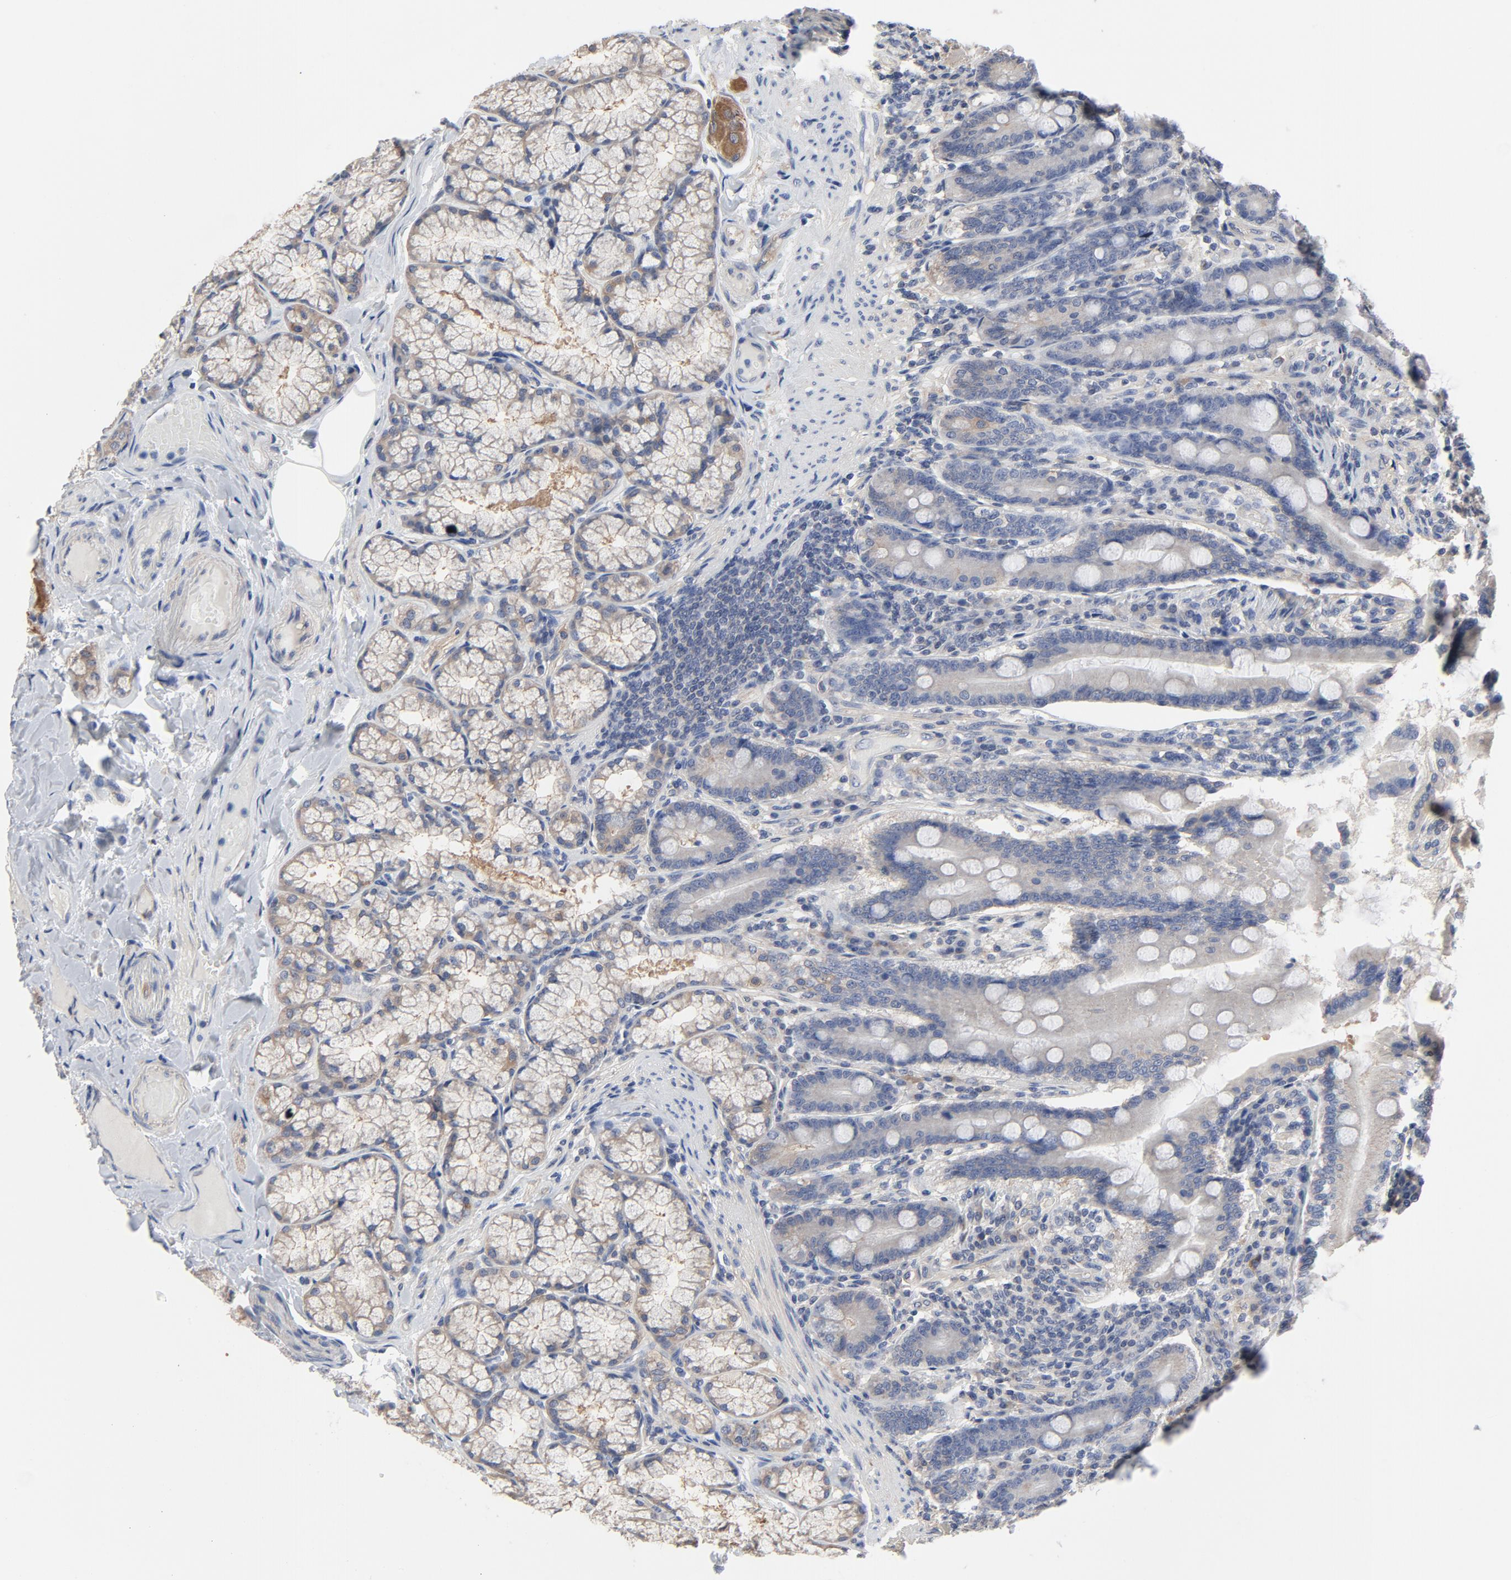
{"staining": {"intensity": "weak", "quantity": "<25%", "location": "cytoplasmic/membranous"}, "tissue": "duodenum", "cell_type": "Glandular cells", "image_type": "normal", "snomed": [{"axis": "morphology", "description": "Normal tissue, NOS"}, {"axis": "topography", "description": "Duodenum"}], "caption": "High magnification brightfield microscopy of normal duodenum stained with DAB (brown) and counterstained with hematoxylin (blue): glandular cells show no significant staining.", "gene": "DYNLT3", "patient": {"sex": "female", "age": 64}}